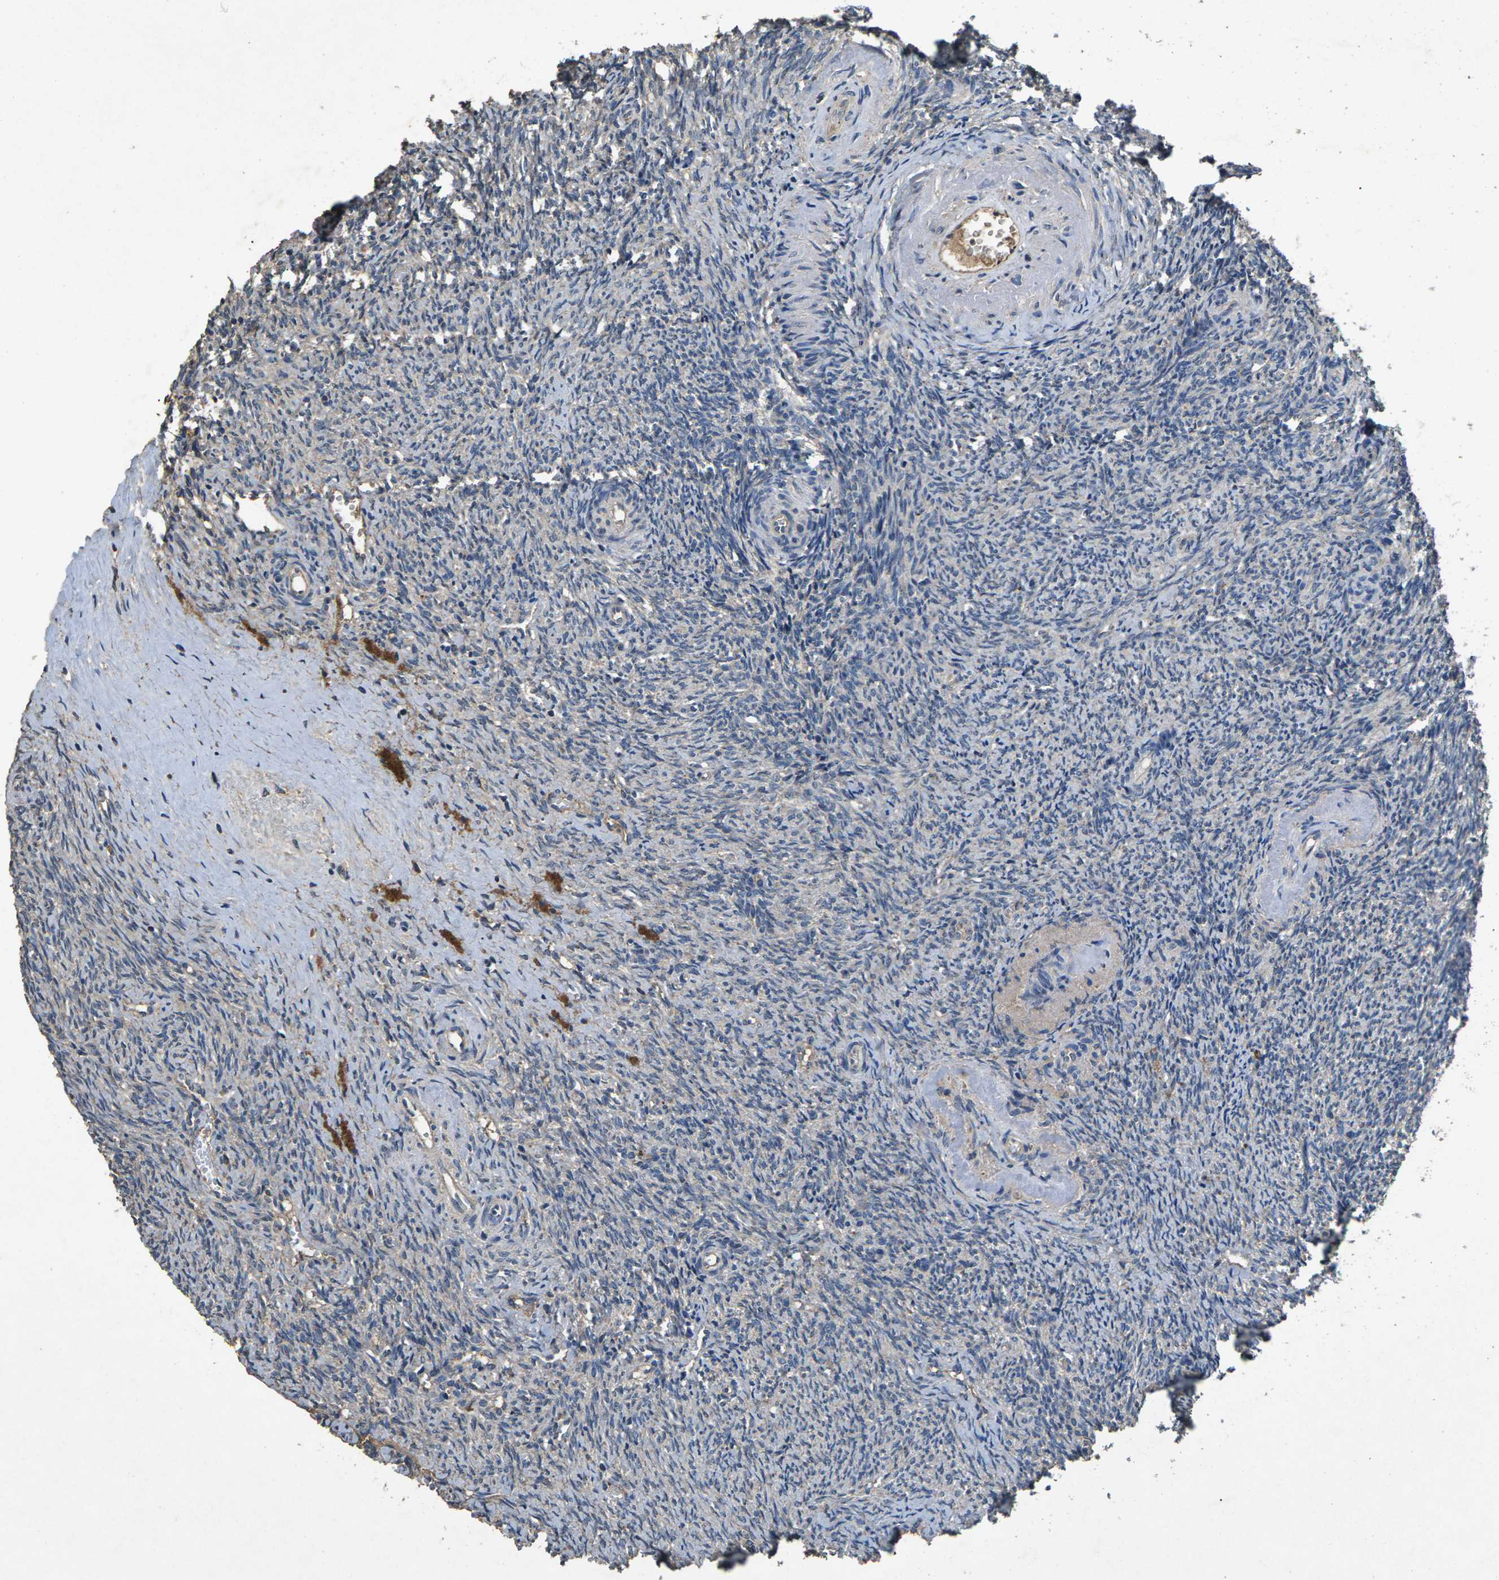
{"staining": {"intensity": "moderate", "quantity": ">75%", "location": "cytoplasmic/membranous"}, "tissue": "ovary", "cell_type": "Follicle cells", "image_type": "normal", "snomed": [{"axis": "morphology", "description": "Normal tissue, NOS"}, {"axis": "topography", "description": "Ovary"}], "caption": "A brown stain labels moderate cytoplasmic/membranous staining of a protein in follicle cells of benign ovary.", "gene": "B4GAT1", "patient": {"sex": "female", "age": 41}}